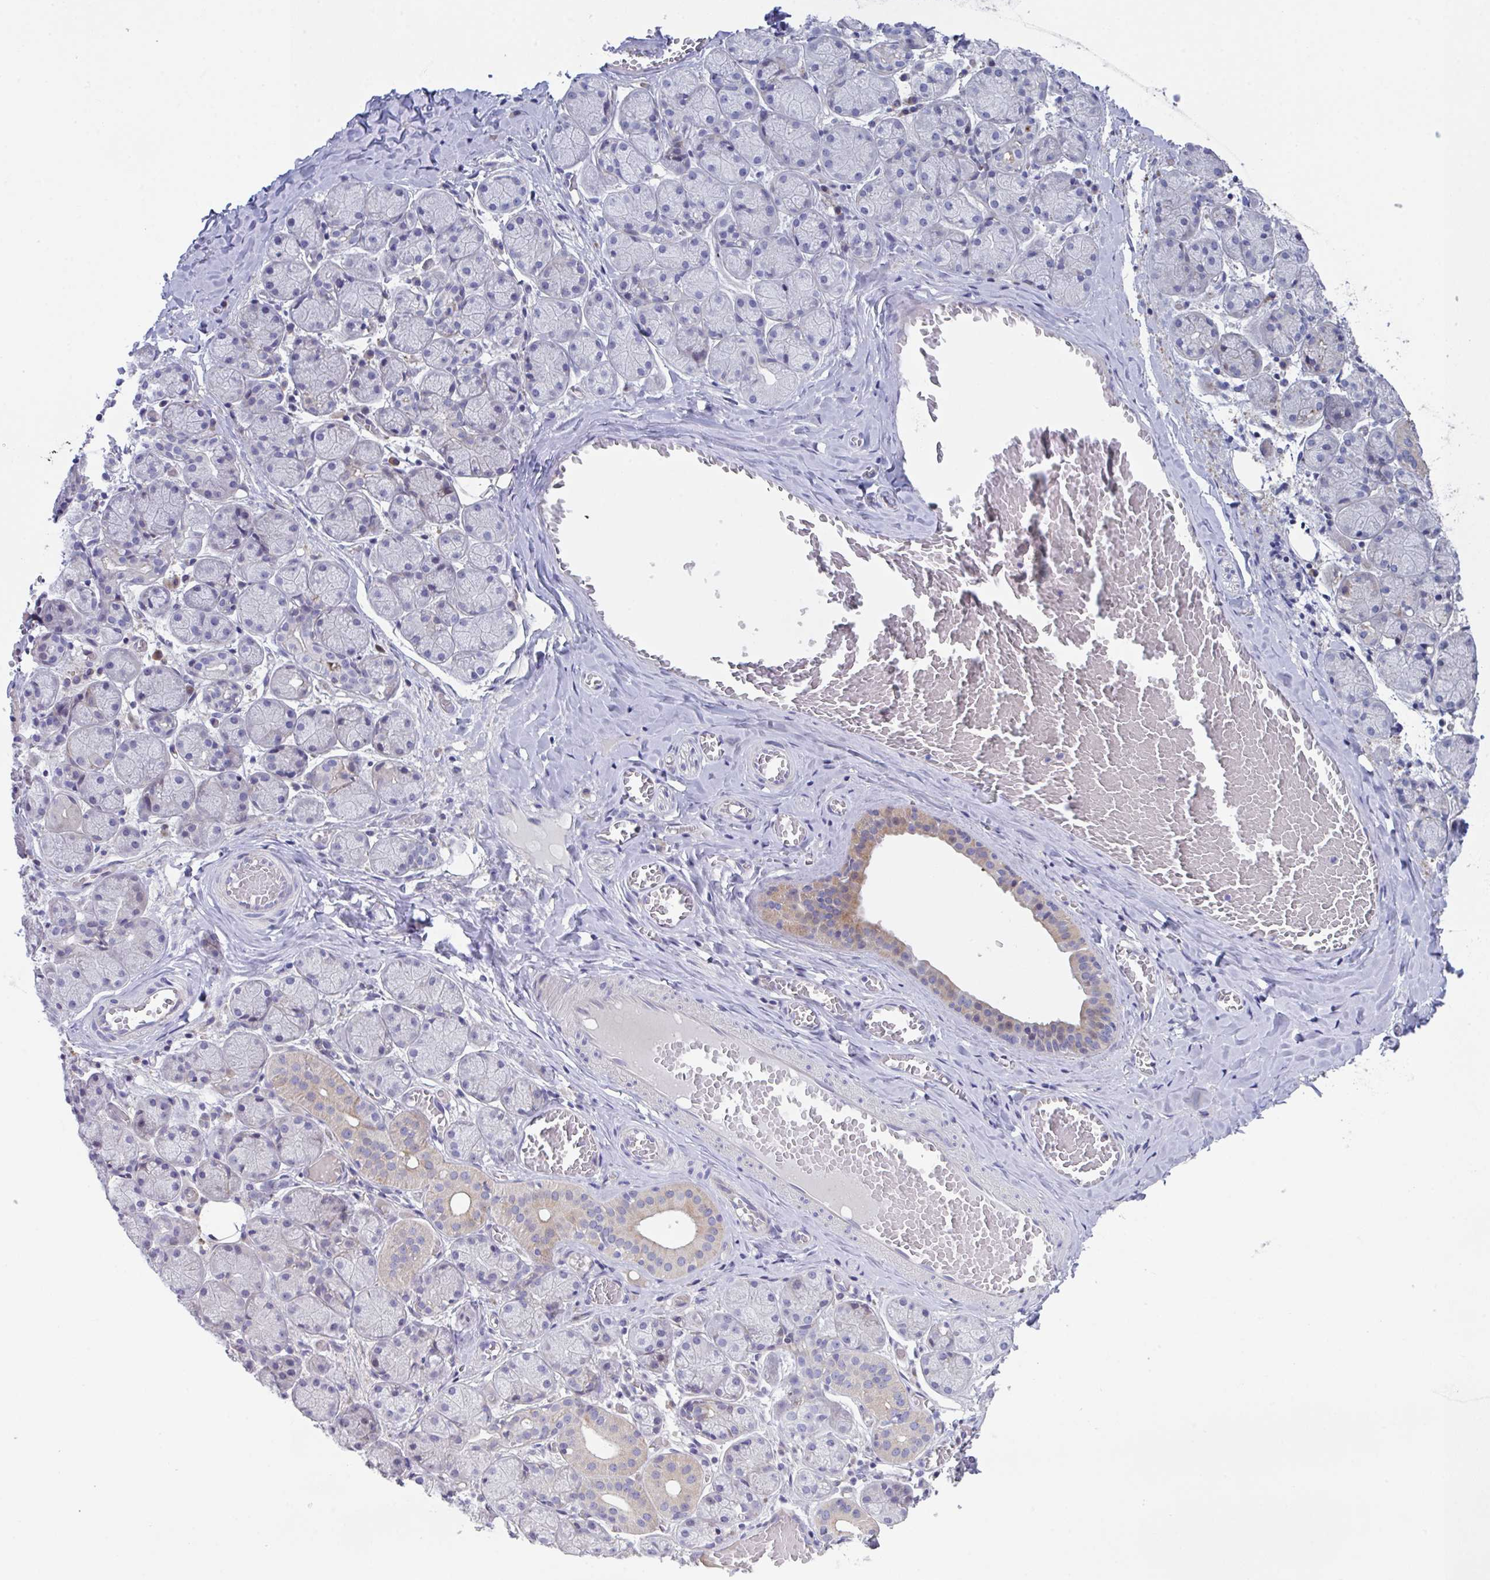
{"staining": {"intensity": "weak", "quantity": "<25%", "location": "cytoplasmic/membranous"}, "tissue": "salivary gland", "cell_type": "Glandular cells", "image_type": "normal", "snomed": [{"axis": "morphology", "description": "Normal tissue, NOS"}, {"axis": "topography", "description": "Salivary gland"}], "caption": "IHC image of benign human salivary gland stained for a protein (brown), which exhibits no positivity in glandular cells.", "gene": "FBXO47", "patient": {"sex": "female", "age": 24}}